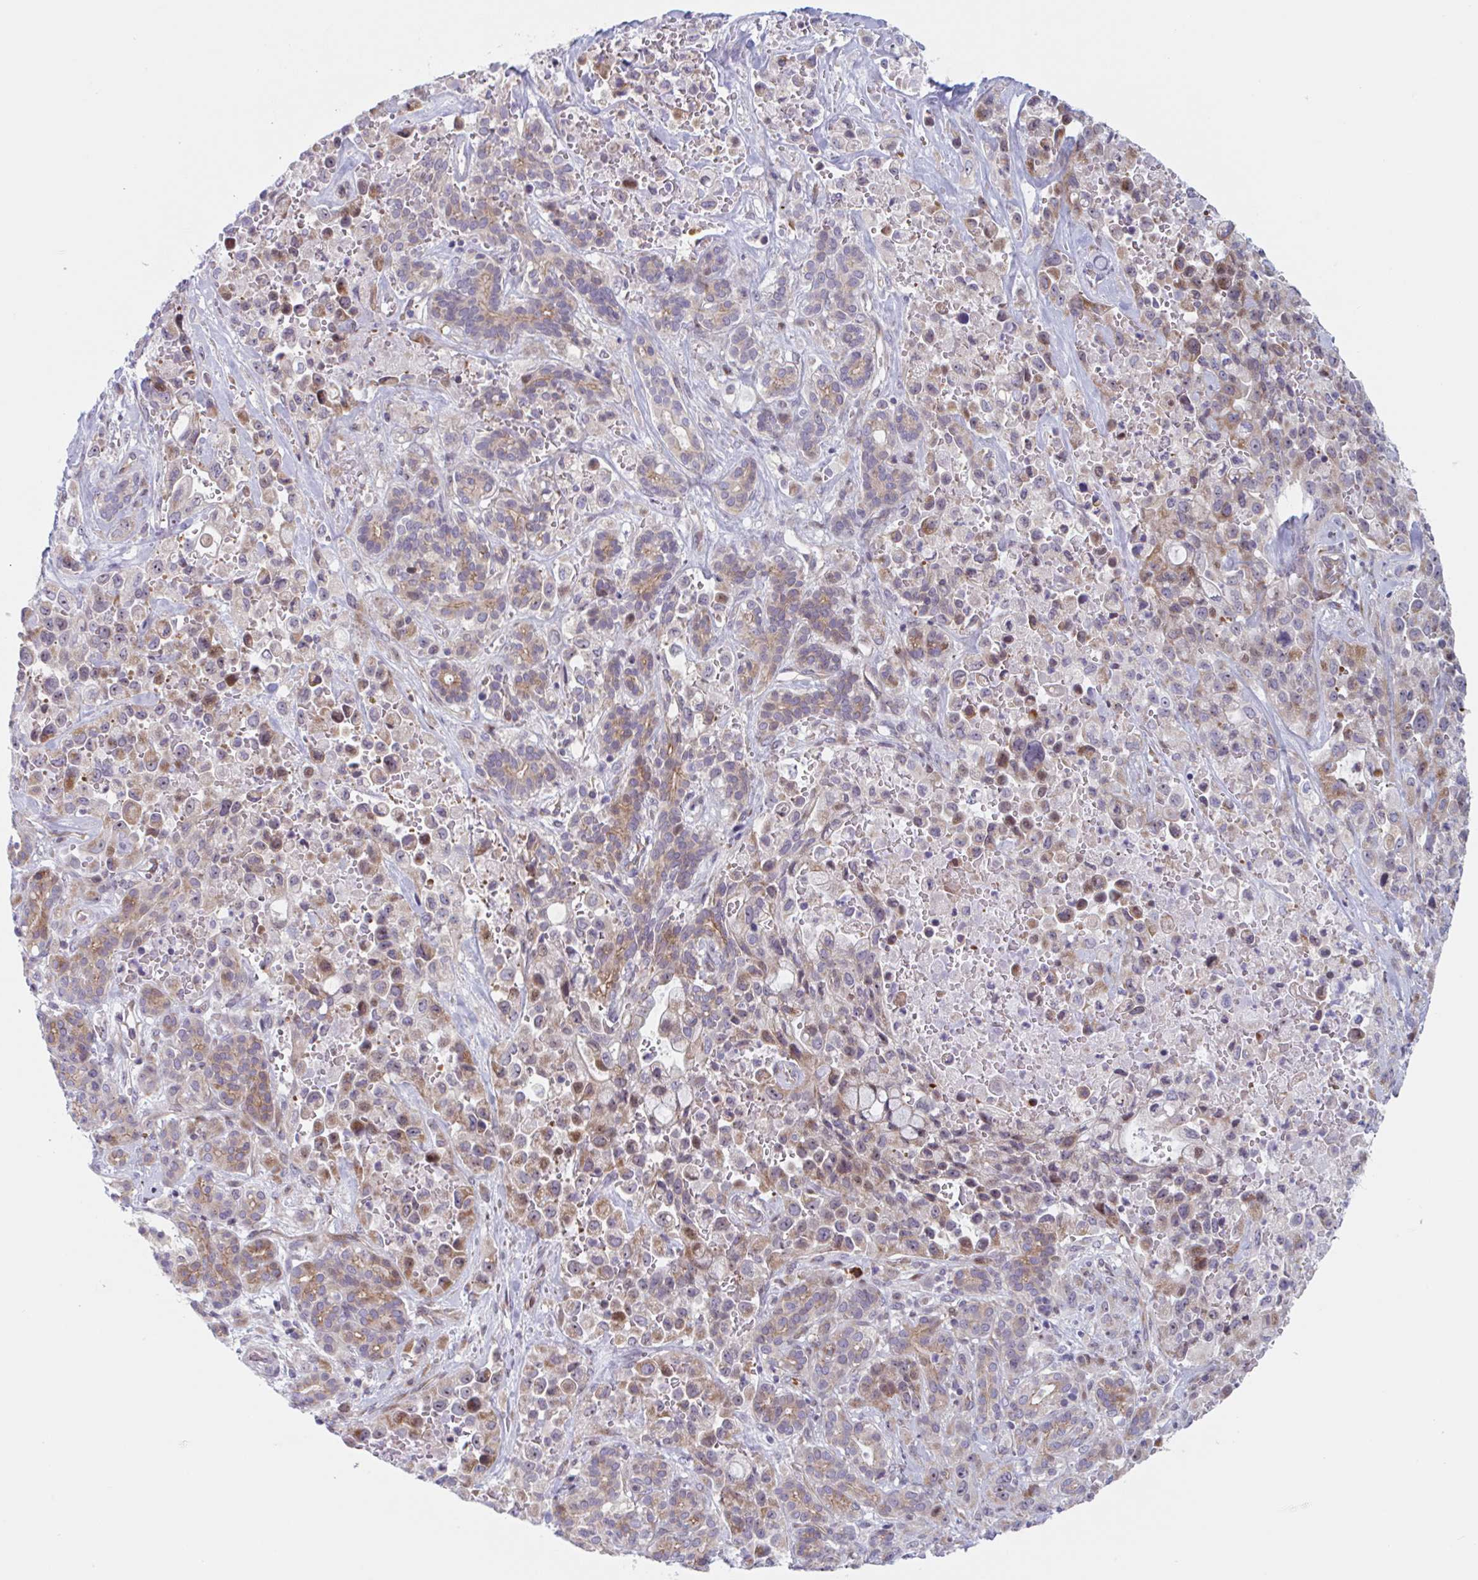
{"staining": {"intensity": "moderate", "quantity": "25%-75%", "location": "cytoplasmic/membranous"}, "tissue": "pancreatic cancer", "cell_type": "Tumor cells", "image_type": "cancer", "snomed": [{"axis": "morphology", "description": "Adenocarcinoma, NOS"}, {"axis": "topography", "description": "Pancreas"}], "caption": "Tumor cells reveal medium levels of moderate cytoplasmic/membranous expression in about 25%-75% of cells in pancreatic adenocarcinoma.", "gene": "DUXA", "patient": {"sex": "male", "age": 44}}